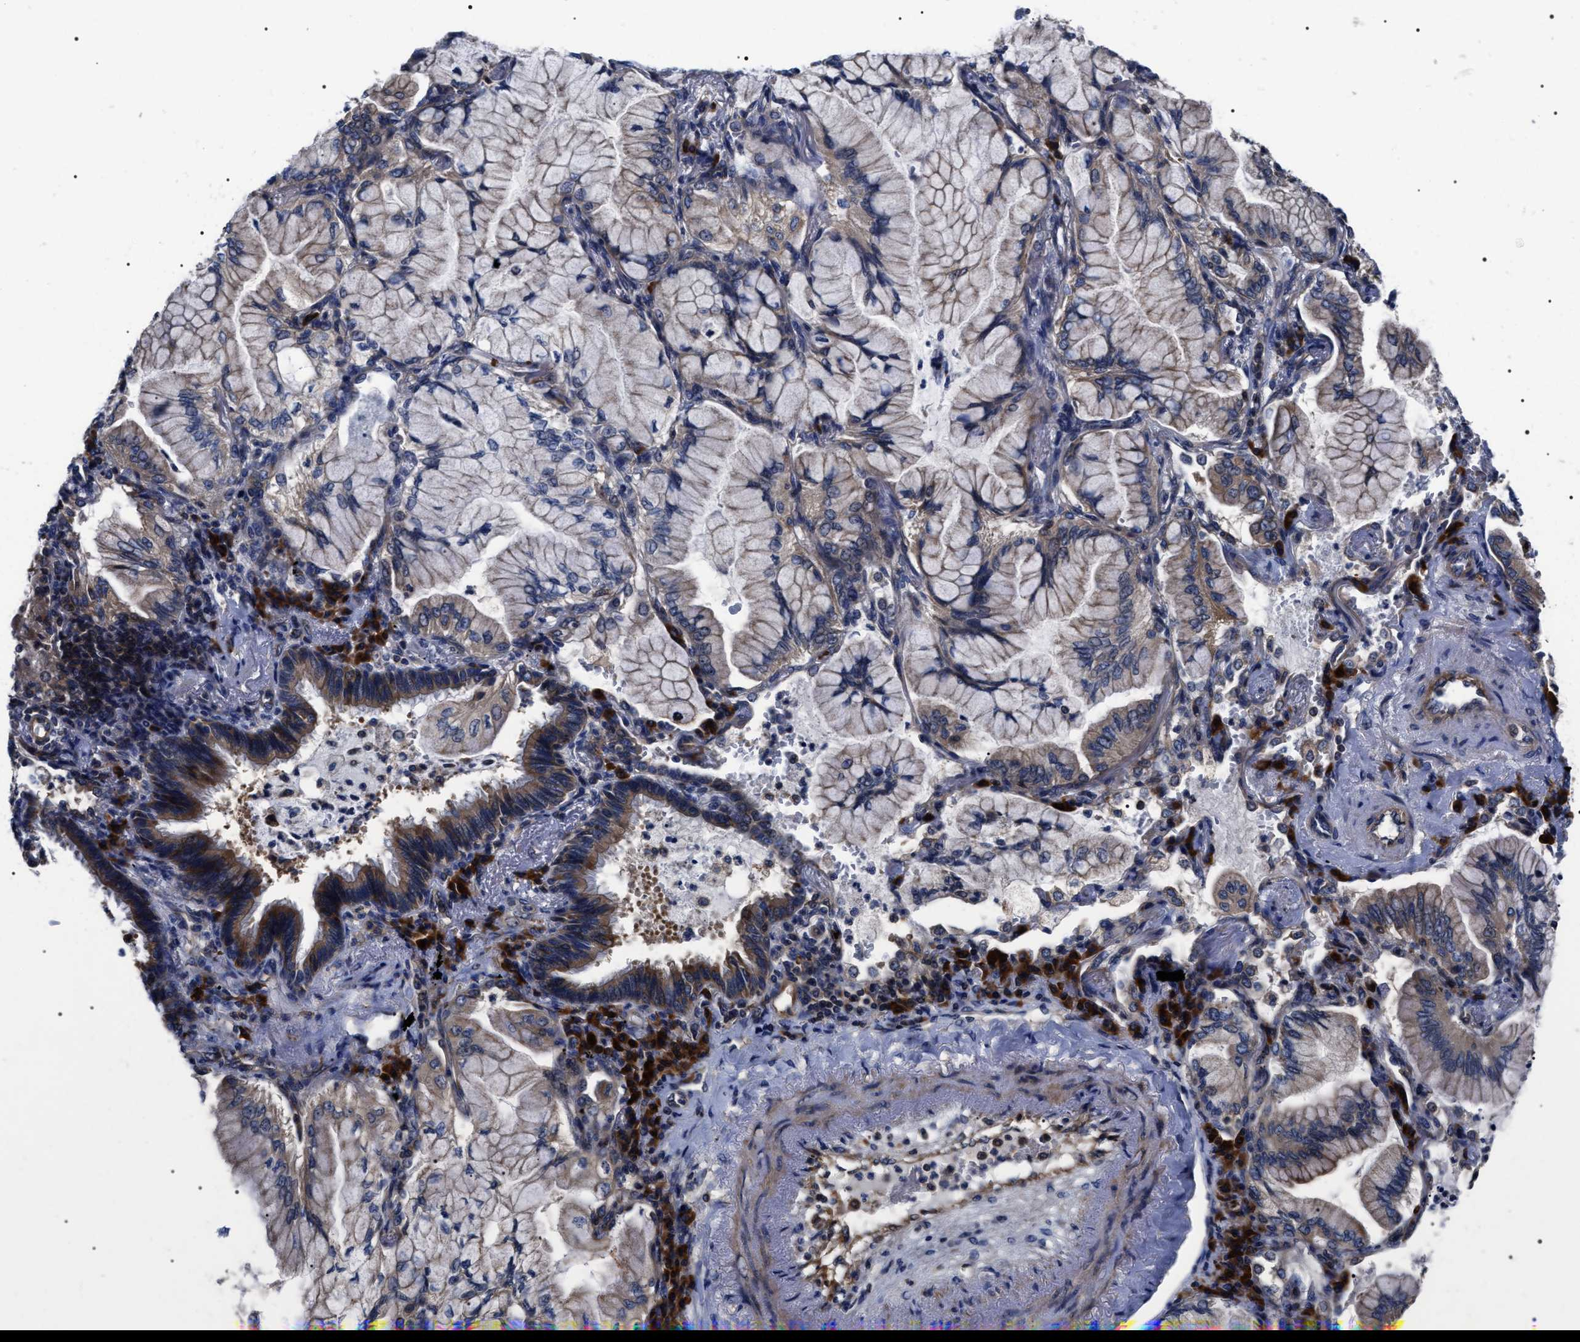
{"staining": {"intensity": "weak", "quantity": "<25%", "location": "cytoplasmic/membranous"}, "tissue": "lung cancer", "cell_type": "Tumor cells", "image_type": "cancer", "snomed": [{"axis": "morphology", "description": "Adenocarcinoma, NOS"}, {"axis": "topography", "description": "Lung"}], "caption": "A histopathology image of lung adenocarcinoma stained for a protein demonstrates no brown staining in tumor cells.", "gene": "MIS18A", "patient": {"sex": "female", "age": 70}}